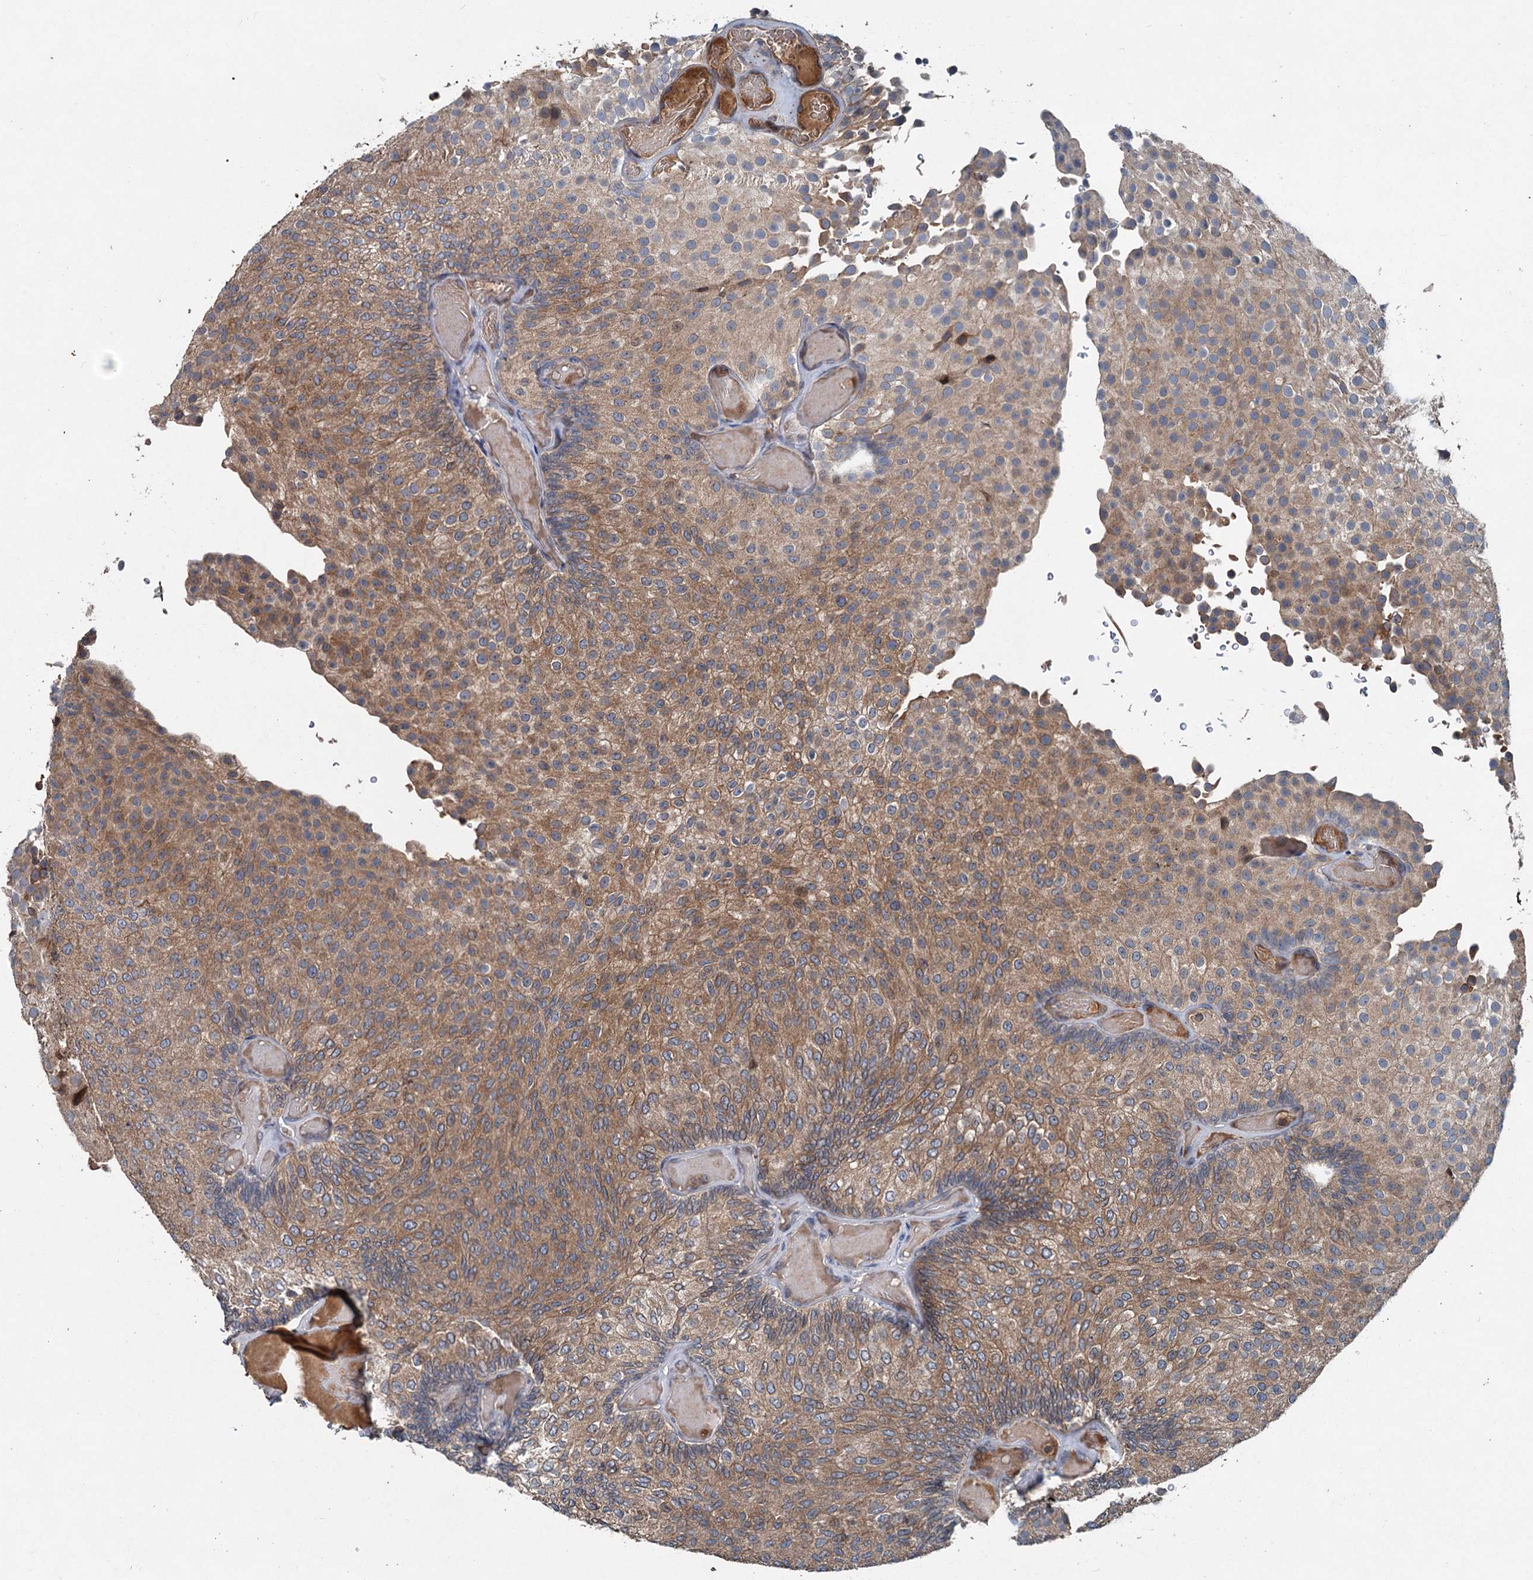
{"staining": {"intensity": "moderate", "quantity": ">75%", "location": "cytoplasmic/membranous"}, "tissue": "urothelial cancer", "cell_type": "Tumor cells", "image_type": "cancer", "snomed": [{"axis": "morphology", "description": "Urothelial carcinoma, Low grade"}, {"axis": "topography", "description": "Urinary bladder"}], "caption": "Urothelial carcinoma (low-grade) tissue displays moderate cytoplasmic/membranous staining in approximately >75% of tumor cells, visualized by immunohistochemistry.", "gene": "TAPBPL", "patient": {"sex": "male", "age": 78}}